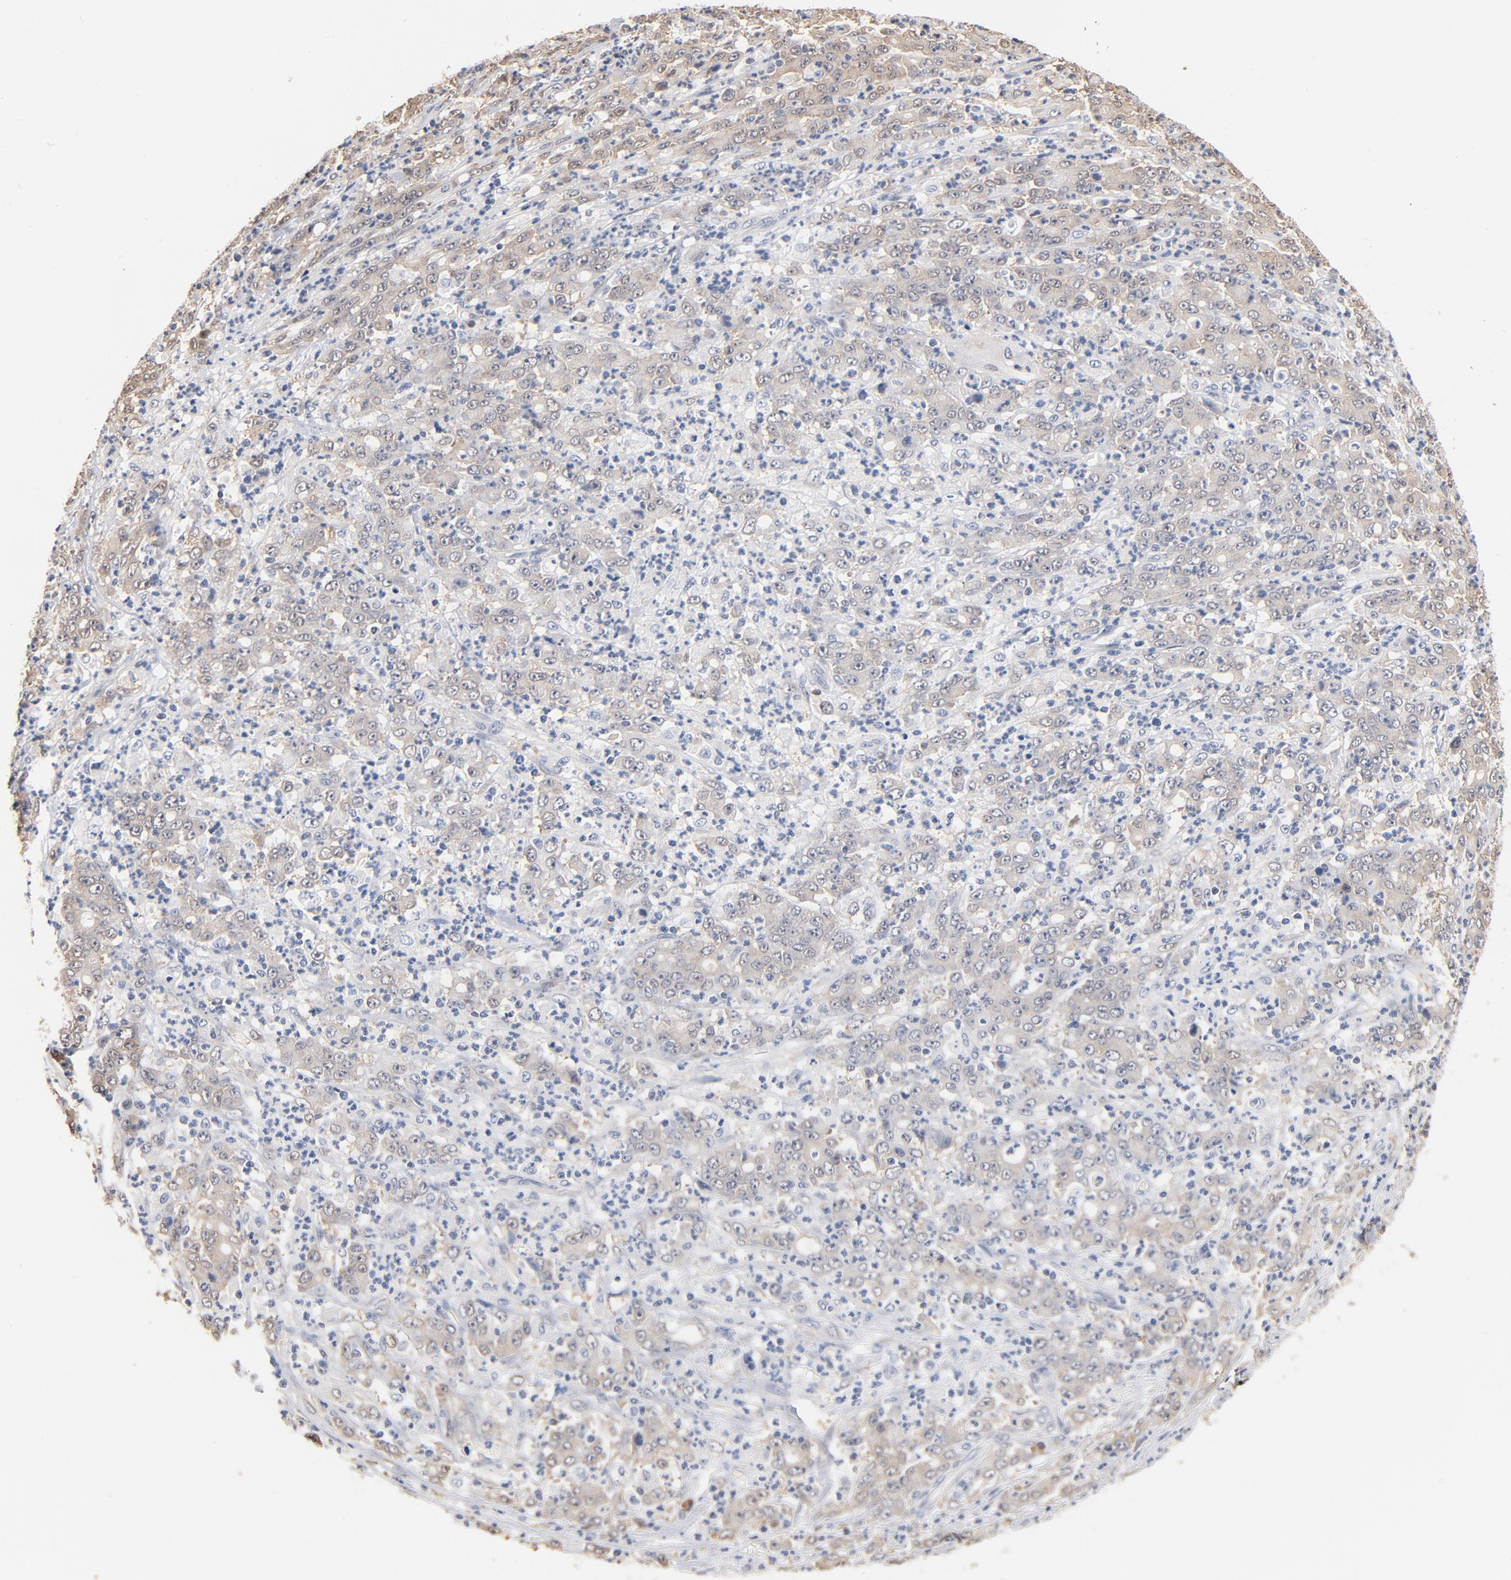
{"staining": {"intensity": "weak", "quantity": "25%-75%", "location": "cytoplasmic/membranous"}, "tissue": "stomach cancer", "cell_type": "Tumor cells", "image_type": "cancer", "snomed": [{"axis": "morphology", "description": "Adenocarcinoma, NOS"}, {"axis": "topography", "description": "Stomach, lower"}], "caption": "DAB immunohistochemical staining of human stomach adenocarcinoma reveals weak cytoplasmic/membranous protein staining in about 25%-75% of tumor cells.", "gene": "MIF", "patient": {"sex": "female", "age": 71}}